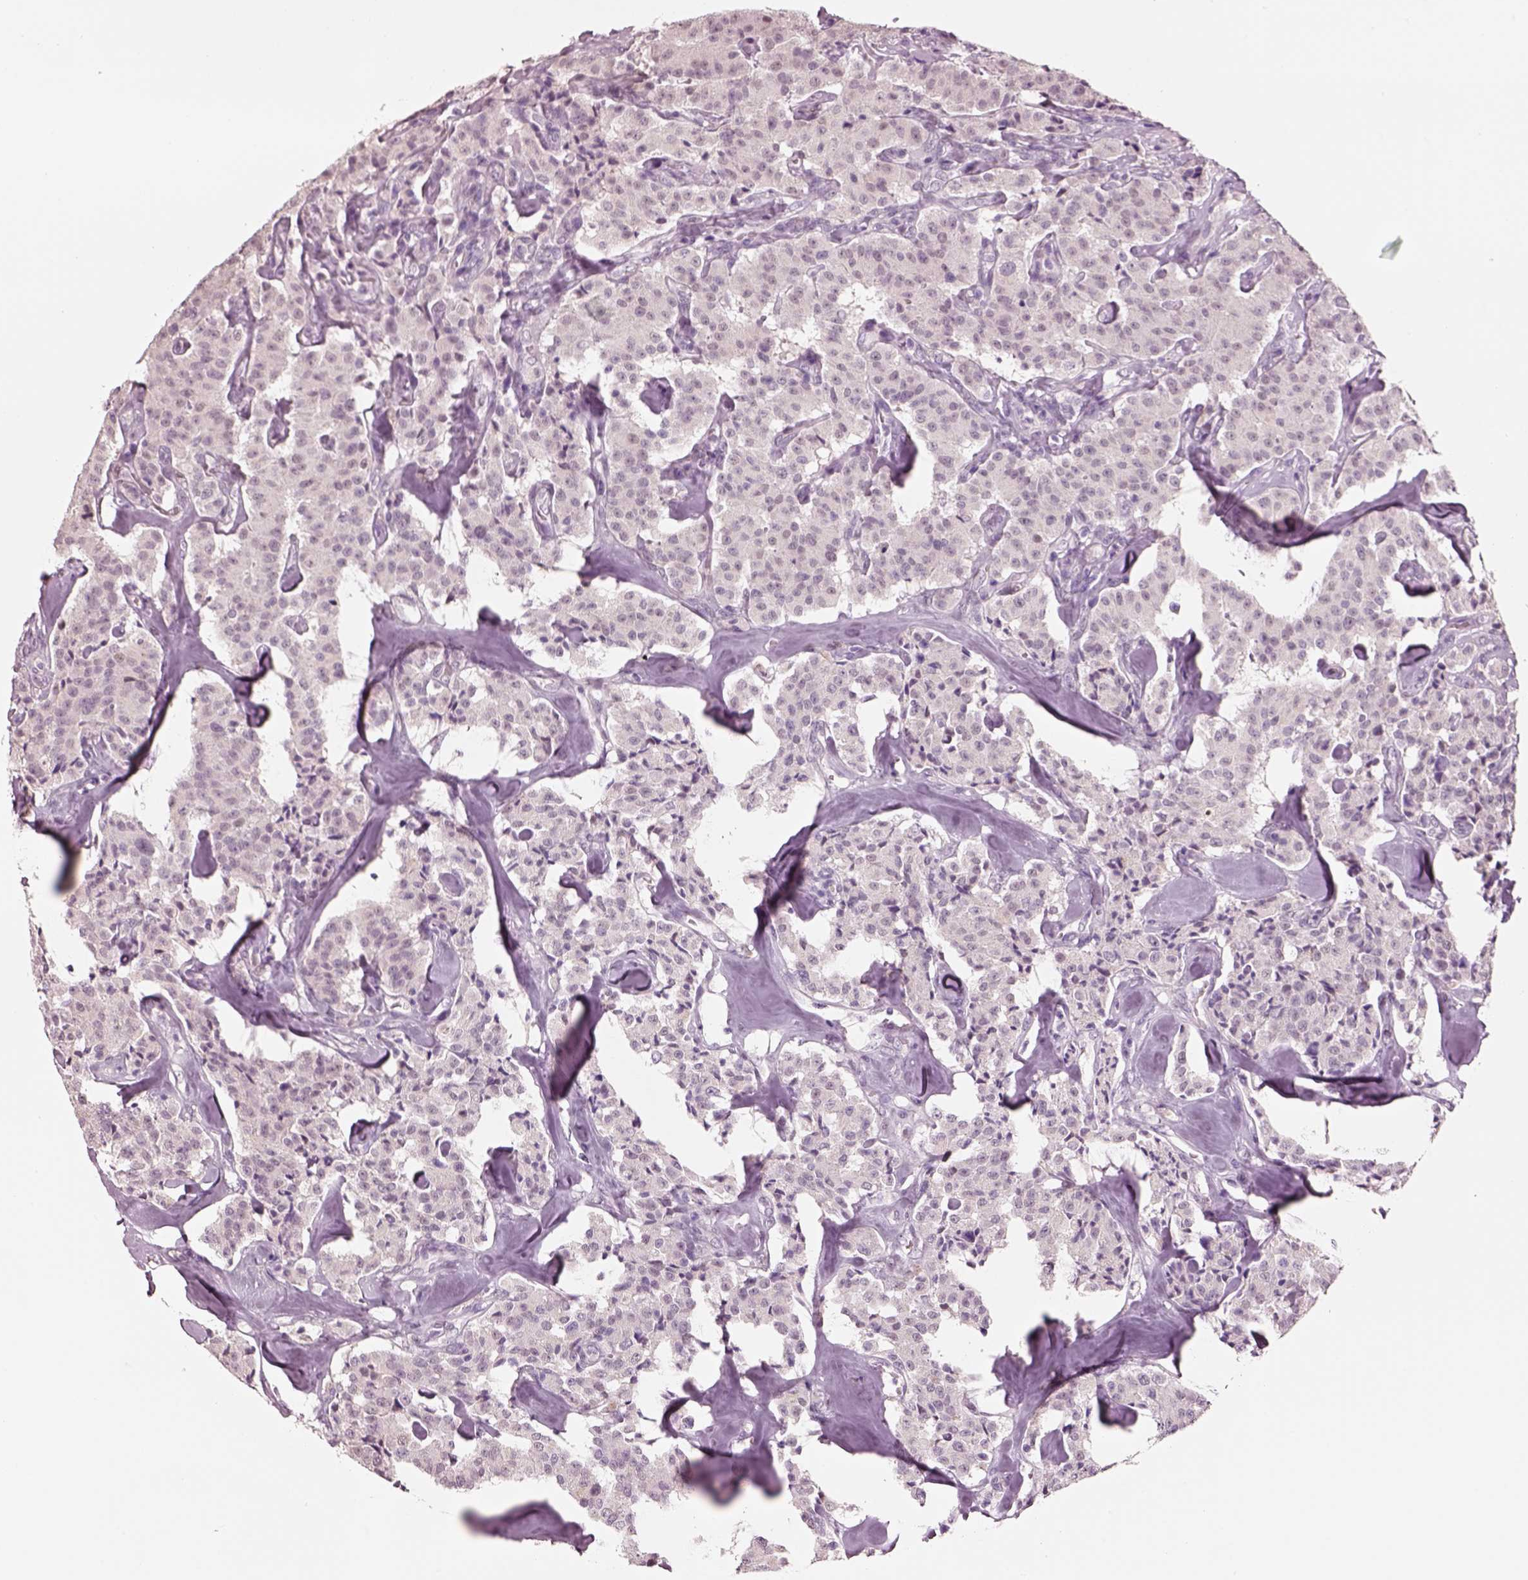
{"staining": {"intensity": "negative", "quantity": "none", "location": "none"}, "tissue": "carcinoid", "cell_type": "Tumor cells", "image_type": "cancer", "snomed": [{"axis": "morphology", "description": "Carcinoid, malignant, NOS"}, {"axis": "topography", "description": "Pancreas"}], "caption": "The image displays no staining of tumor cells in malignant carcinoid. (Brightfield microscopy of DAB (3,3'-diaminobenzidine) immunohistochemistry at high magnification).", "gene": "ELSPBP1", "patient": {"sex": "male", "age": 41}}